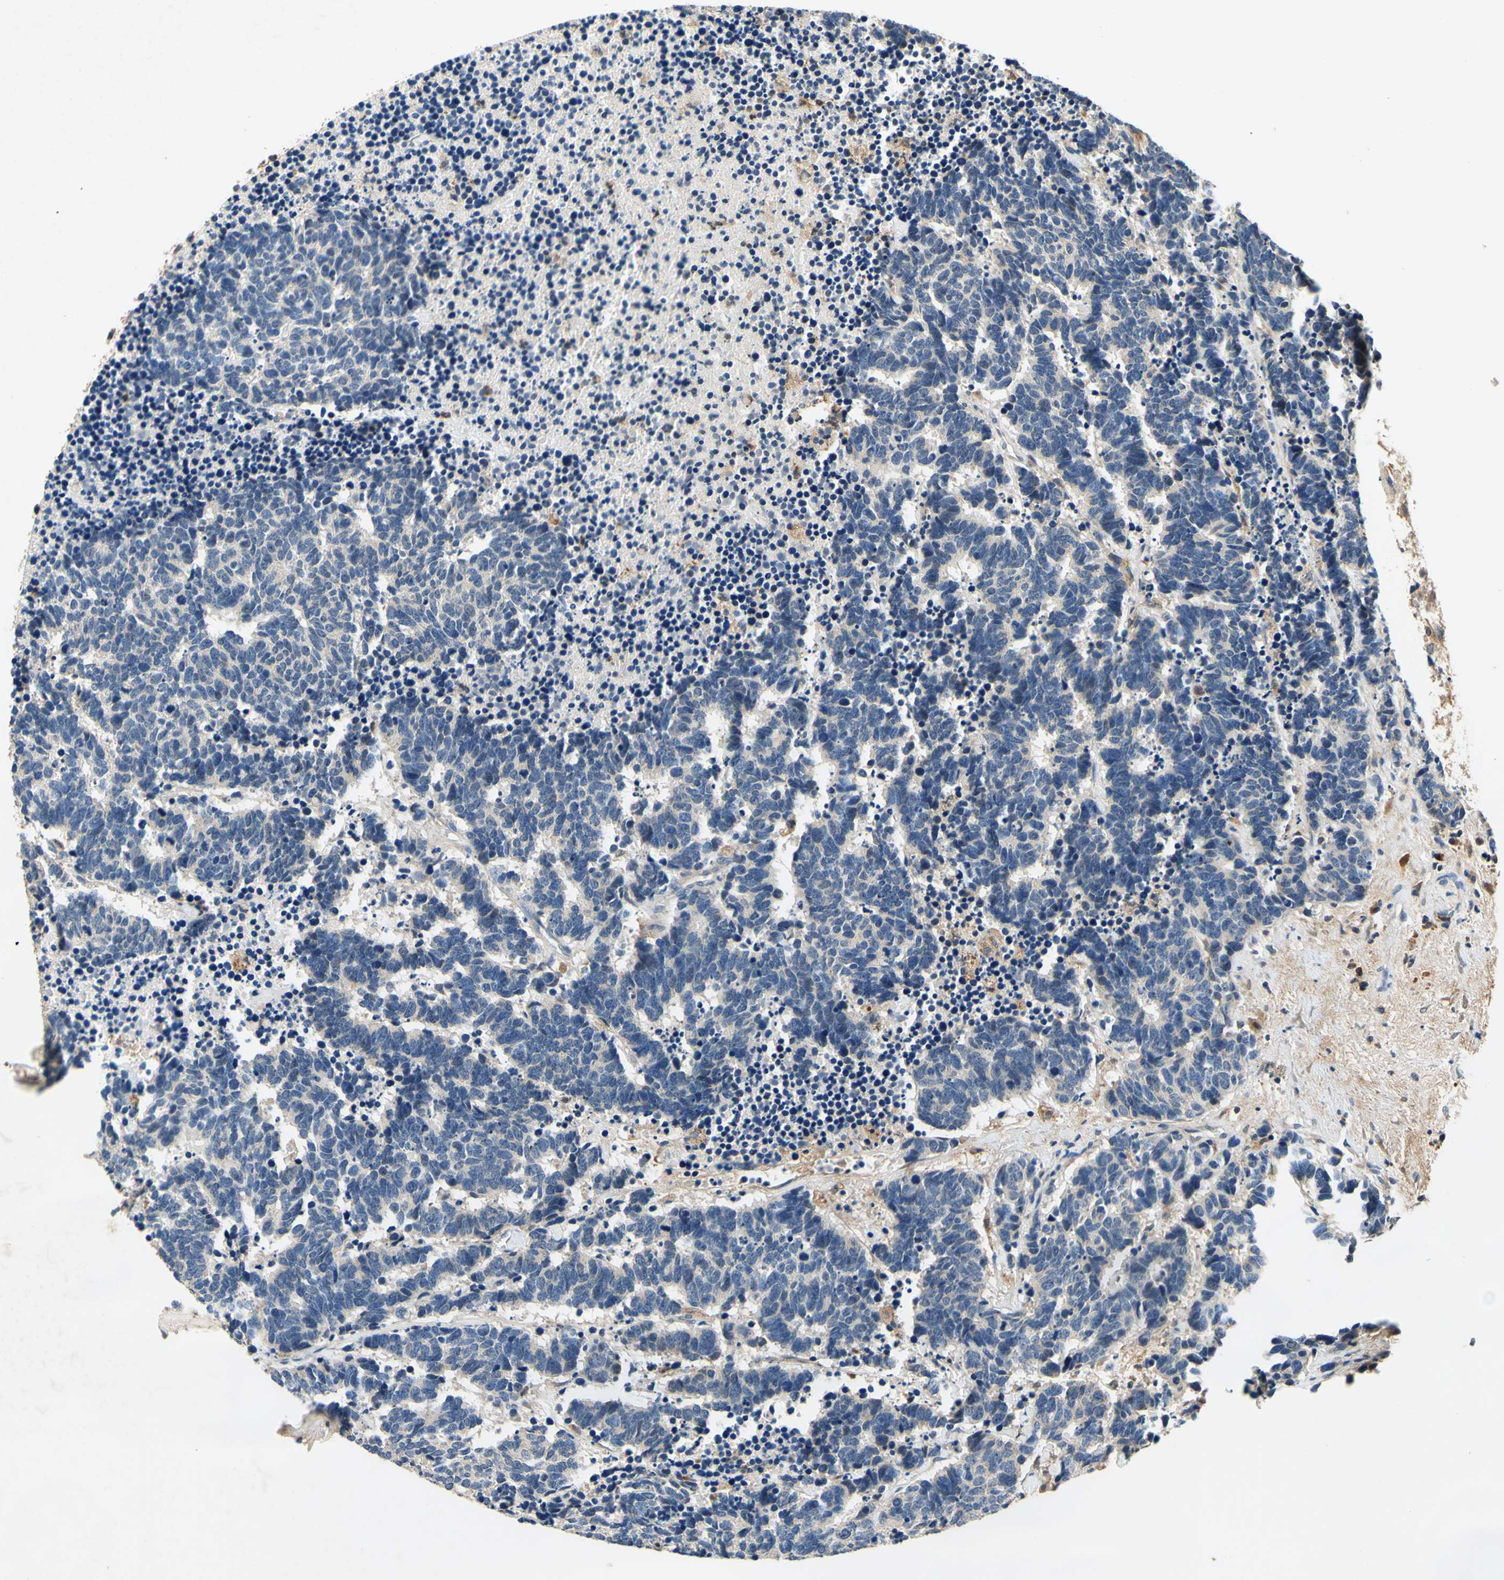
{"staining": {"intensity": "negative", "quantity": "none", "location": "none"}, "tissue": "carcinoid", "cell_type": "Tumor cells", "image_type": "cancer", "snomed": [{"axis": "morphology", "description": "Carcinoma, NOS"}, {"axis": "morphology", "description": "Carcinoid, malignant, NOS"}, {"axis": "topography", "description": "Urinary bladder"}], "caption": "This histopathology image is of carcinoid stained with immunohistochemistry (IHC) to label a protein in brown with the nuclei are counter-stained blue. There is no expression in tumor cells.", "gene": "PLA2G4A", "patient": {"sex": "male", "age": 57}}